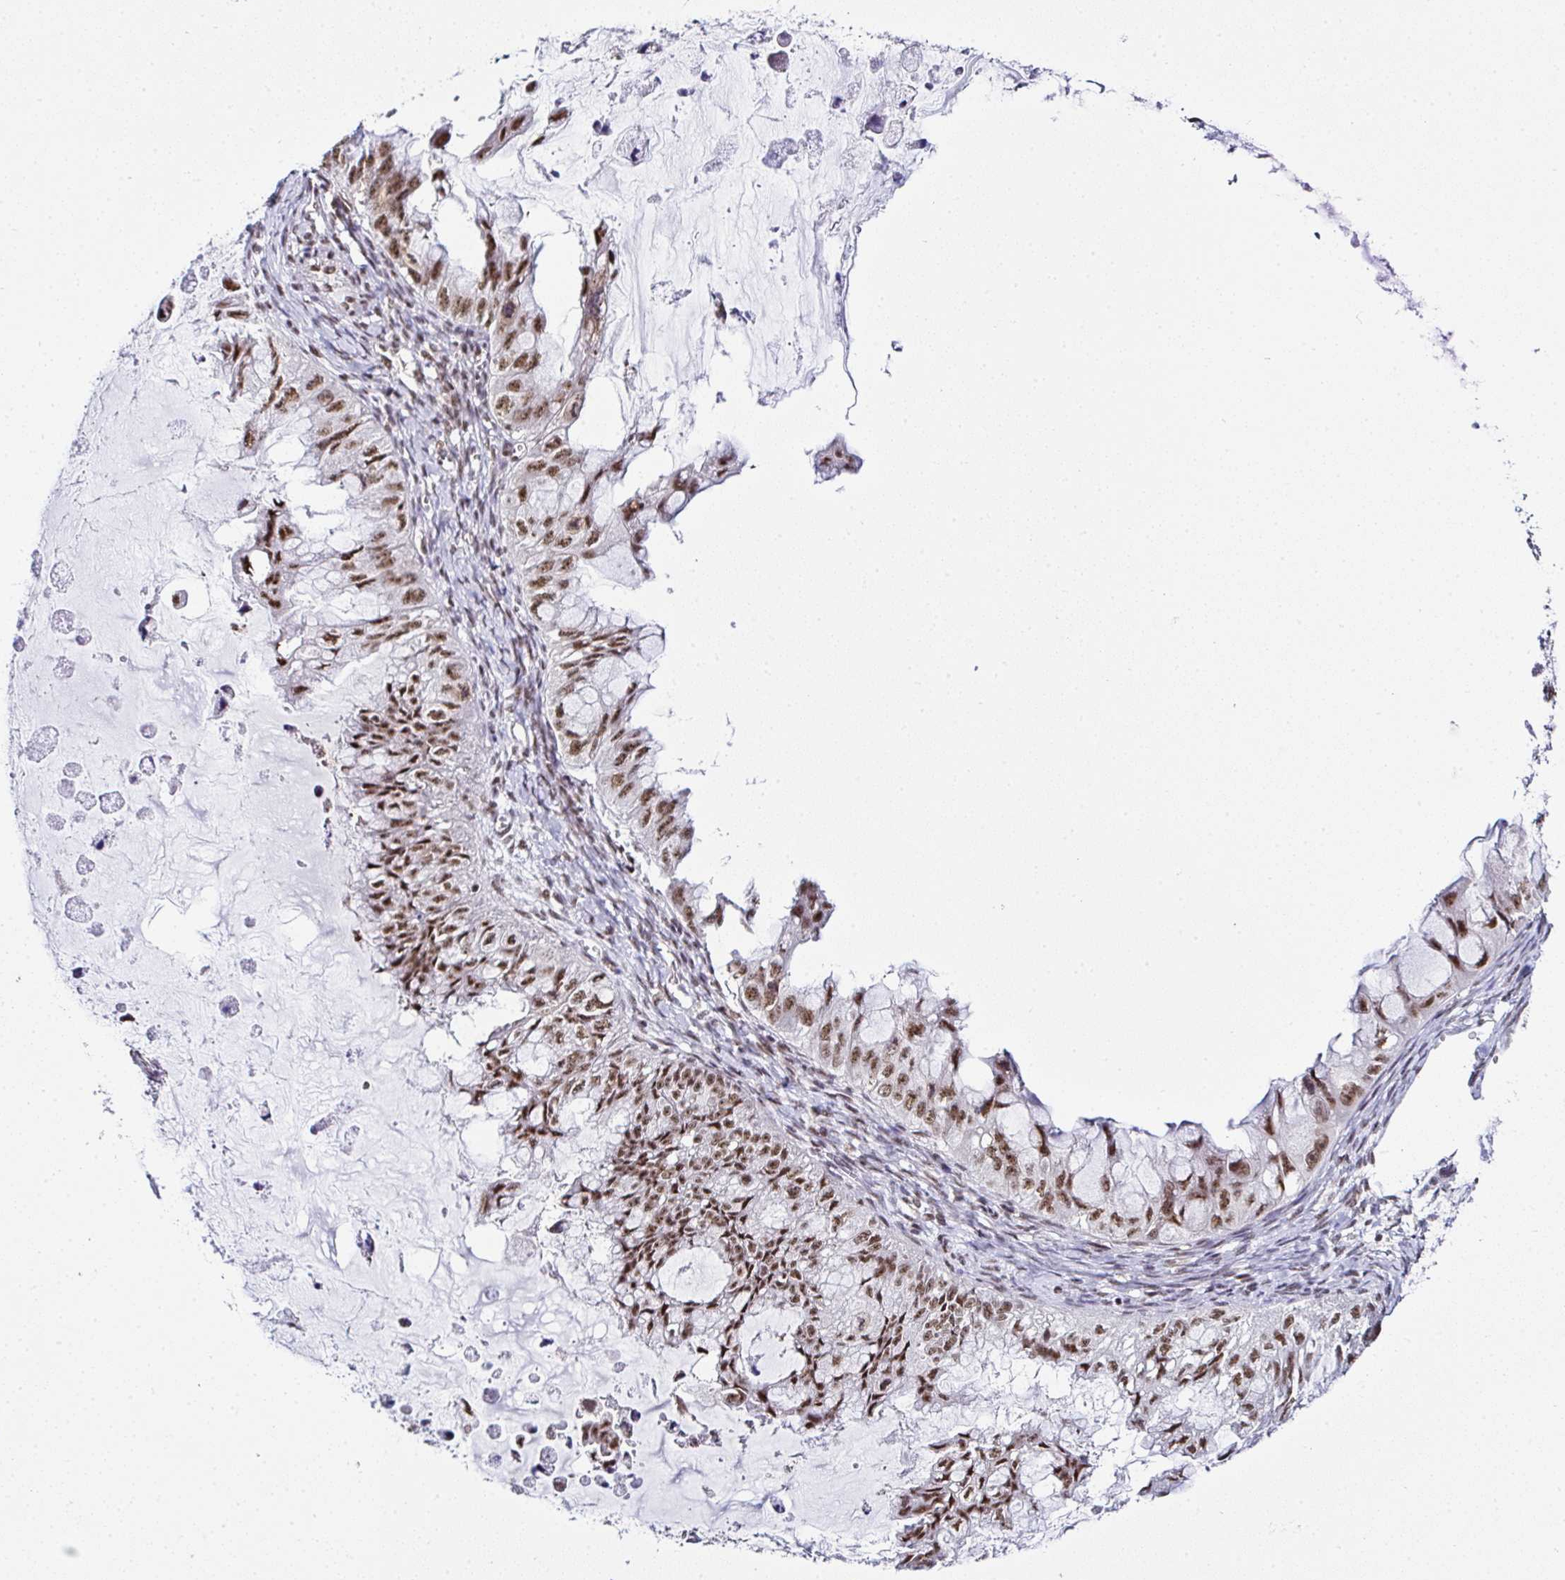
{"staining": {"intensity": "moderate", "quantity": ">75%", "location": "nuclear"}, "tissue": "ovarian cancer", "cell_type": "Tumor cells", "image_type": "cancer", "snomed": [{"axis": "morphology", "description": "Cystadenocarcinoma, mucinous, NOS"}, {"axis": "topography", "description": "Ovary"}], "caption": "Ovarian cancer (mucinous cystadenocarcinoma) stained for a protein reveals moderate nuclear positivity in tumor cells.", "gene": "PTPN2", "patient": {"sex": "female", "age": 72}}